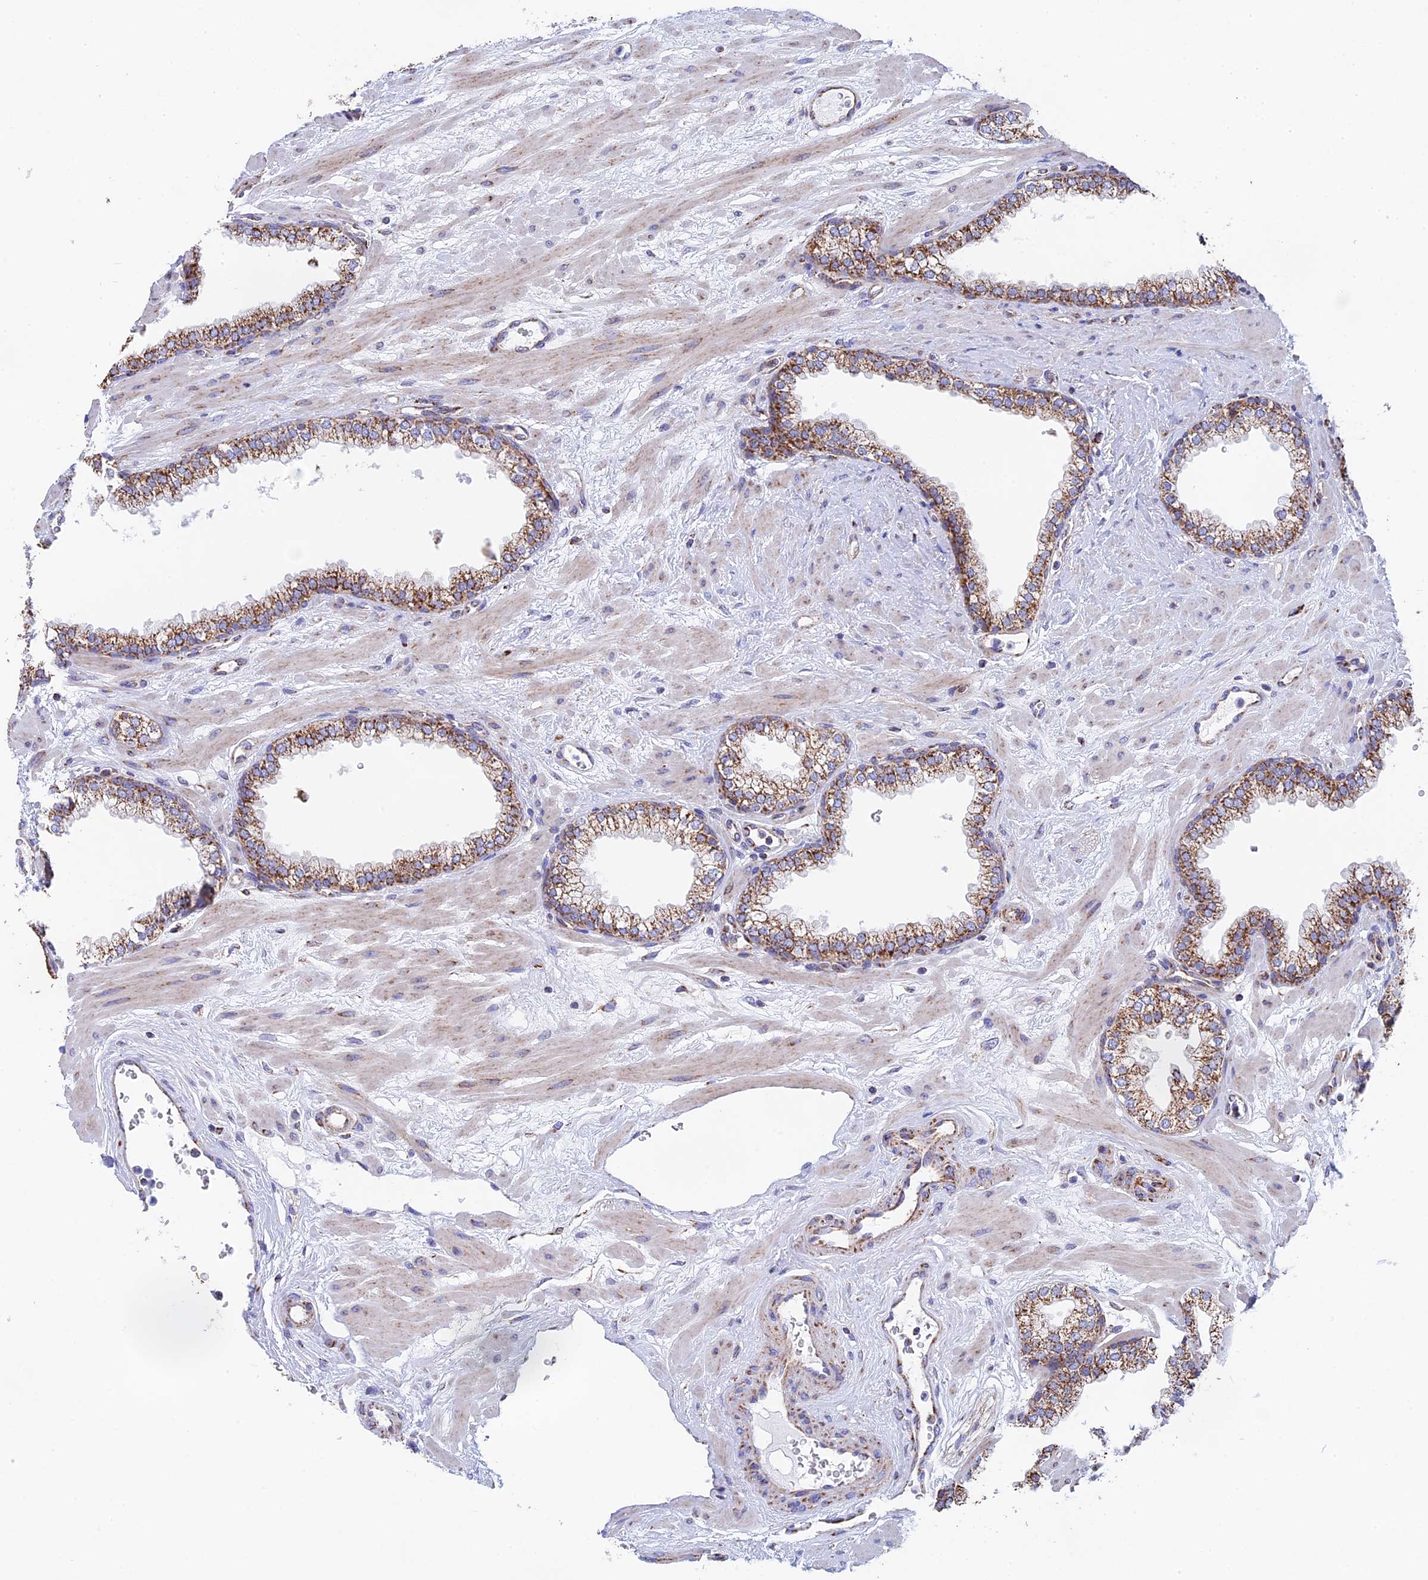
{"staining": {"intensity": "moderate", "quantity": ">75%", "location": "cytoplasmic/membranous"}, "tissue": "prostate", "cell_type": "Glandular cells", "image_type": "normal", "snomed": [{"axis": "morphology", "description": "Normal tissue, NOS"}, {"axis": "morphology", "description": "Urothelial carcinoma, Low grade"}, {"axis": "topography", "description": "Urinary bladder"}, {"axis": "topography", "description": "Prostate"}], "caption": "The micrograph demonstrates staining of normal prostate, revealing moderate cytoplasmic/membranous protein staining (brown color) within glandular cells. The staining was performed using DAB, with brown indicating positive protein expression. Nuclei are stained blue with hematoxylin.", "gene": "NDUFA5", "patient": {"sex": "male", "age": 60}}